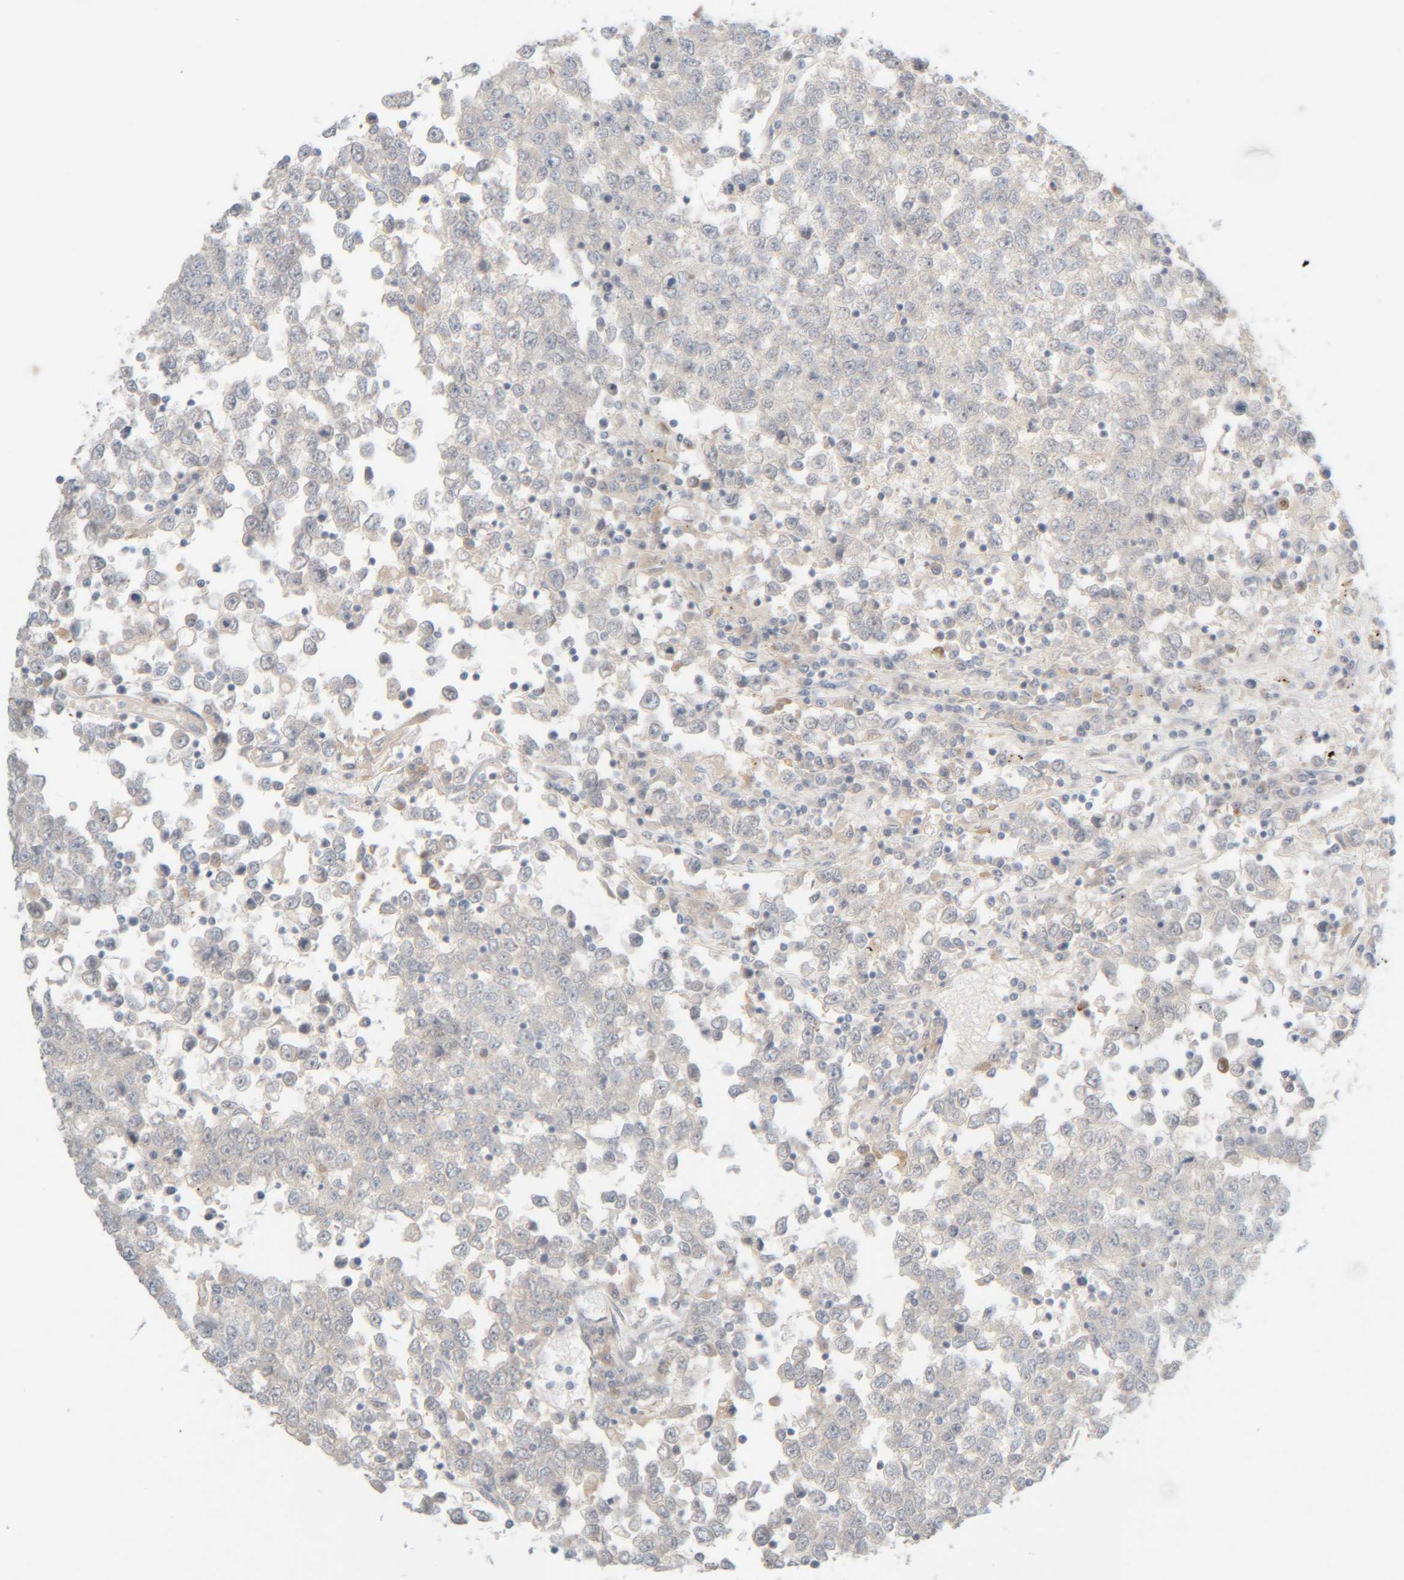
{"staining": {"intensity": "negative", "quantity": "none", "location": "none"}, "tissue": "testis cancer", "cell_type": "Tumor cells", "image_type": "cancer", "snomed": [{"axis": "morphology", "description": "Seminoma, NOS"}, {"axis": "topography", "description": "Testis"}], "caption": "Tumor cells are negative for protein expression in human testis cancer (seminoma).", "gene": "CHKA", "patient": {"sex": "male", "age": 65}}